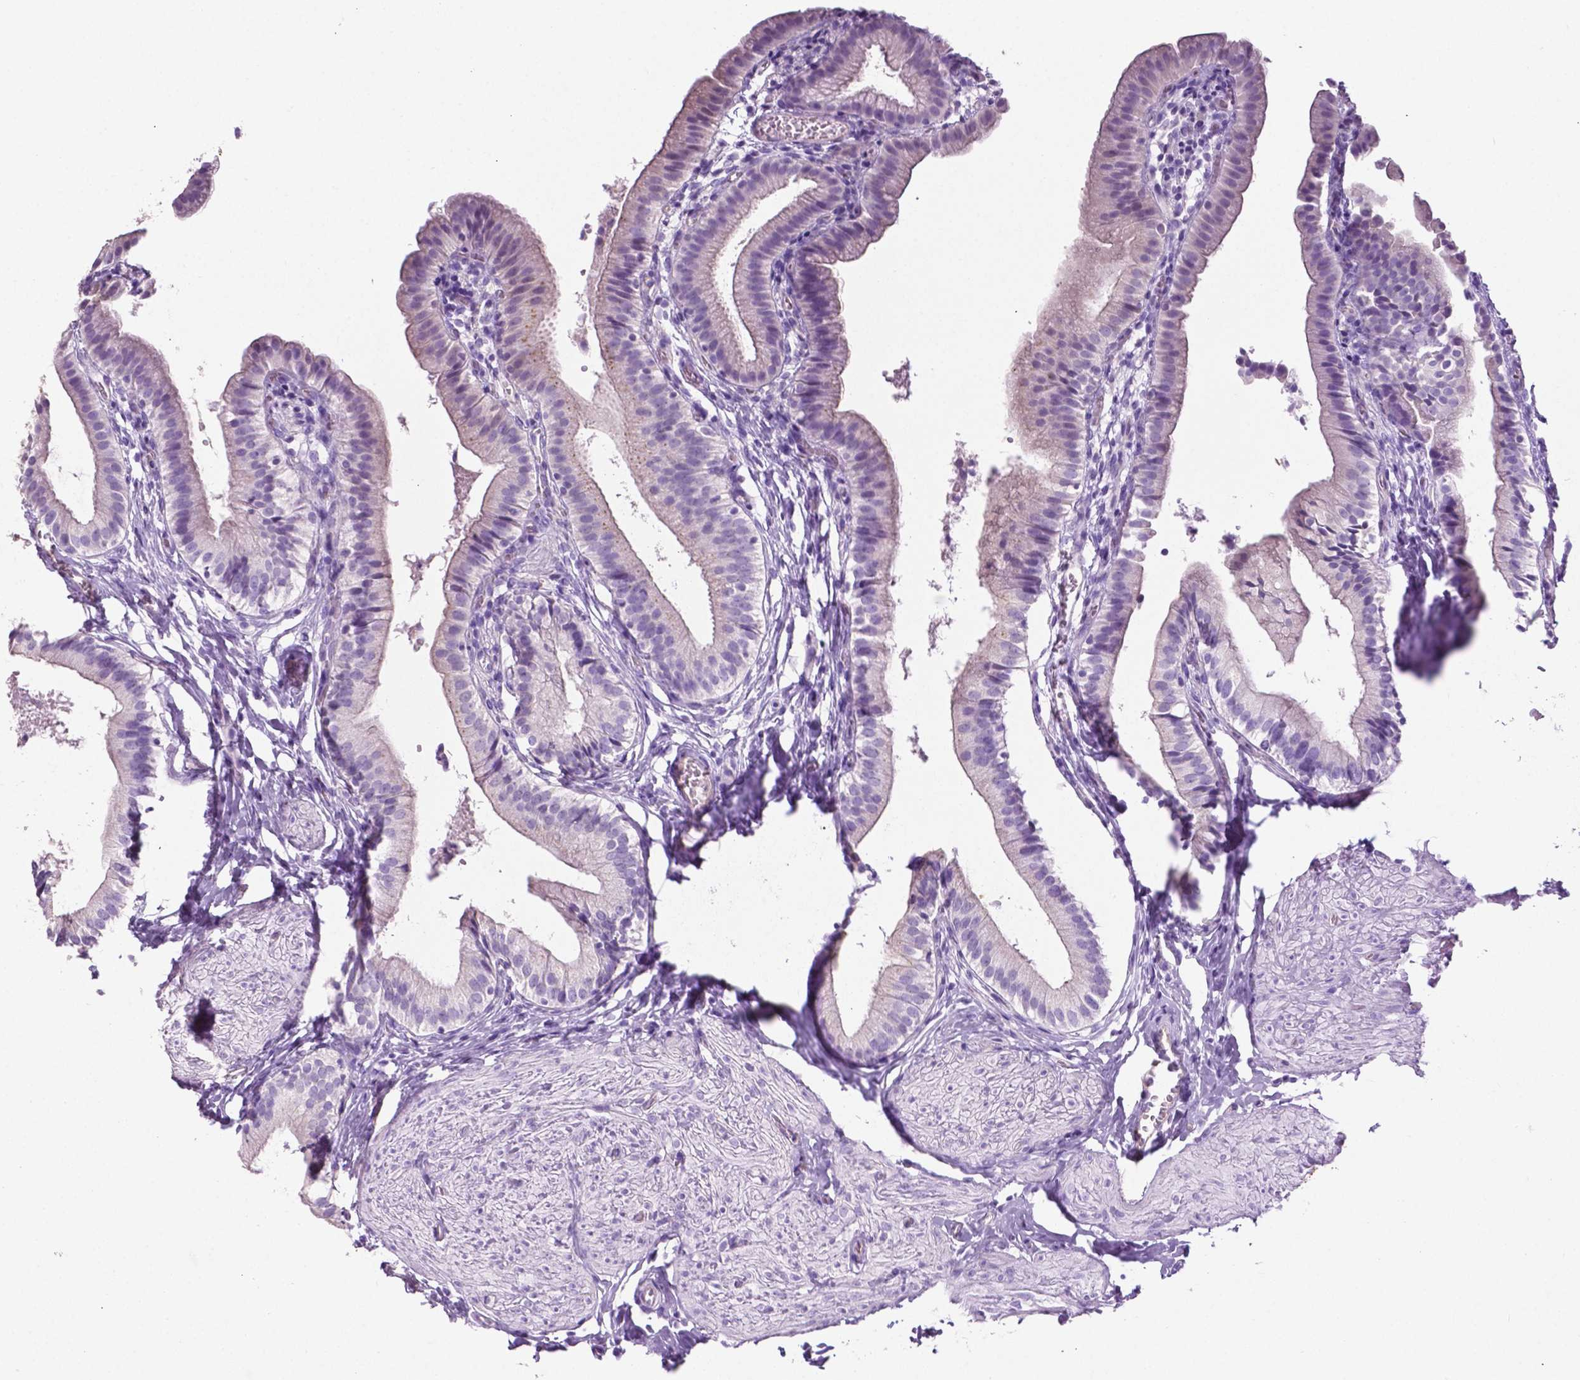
{"staining": {"intensity": "negative", "quantity": "none", "location": "none"}, "tissue": "gallbladder", "cell_type": "Glandular cells", "image_type": "normal", "snomed": [{"axis": "morphology", "description": "Normal tissue, NOS"}, {"axis": "topography", "description": "Gallbladder"}, {"axis": "topography", "description": "Peripheral nerve tissue"}], "caption": "DAB (3,3'-diaminobenzidine) immunohistochemical staining of unremarkable human gallbladder shows no significant staining in glandular cells.", "gene": "PHGR1", "patient": {"sex": "male", "age": 17}}